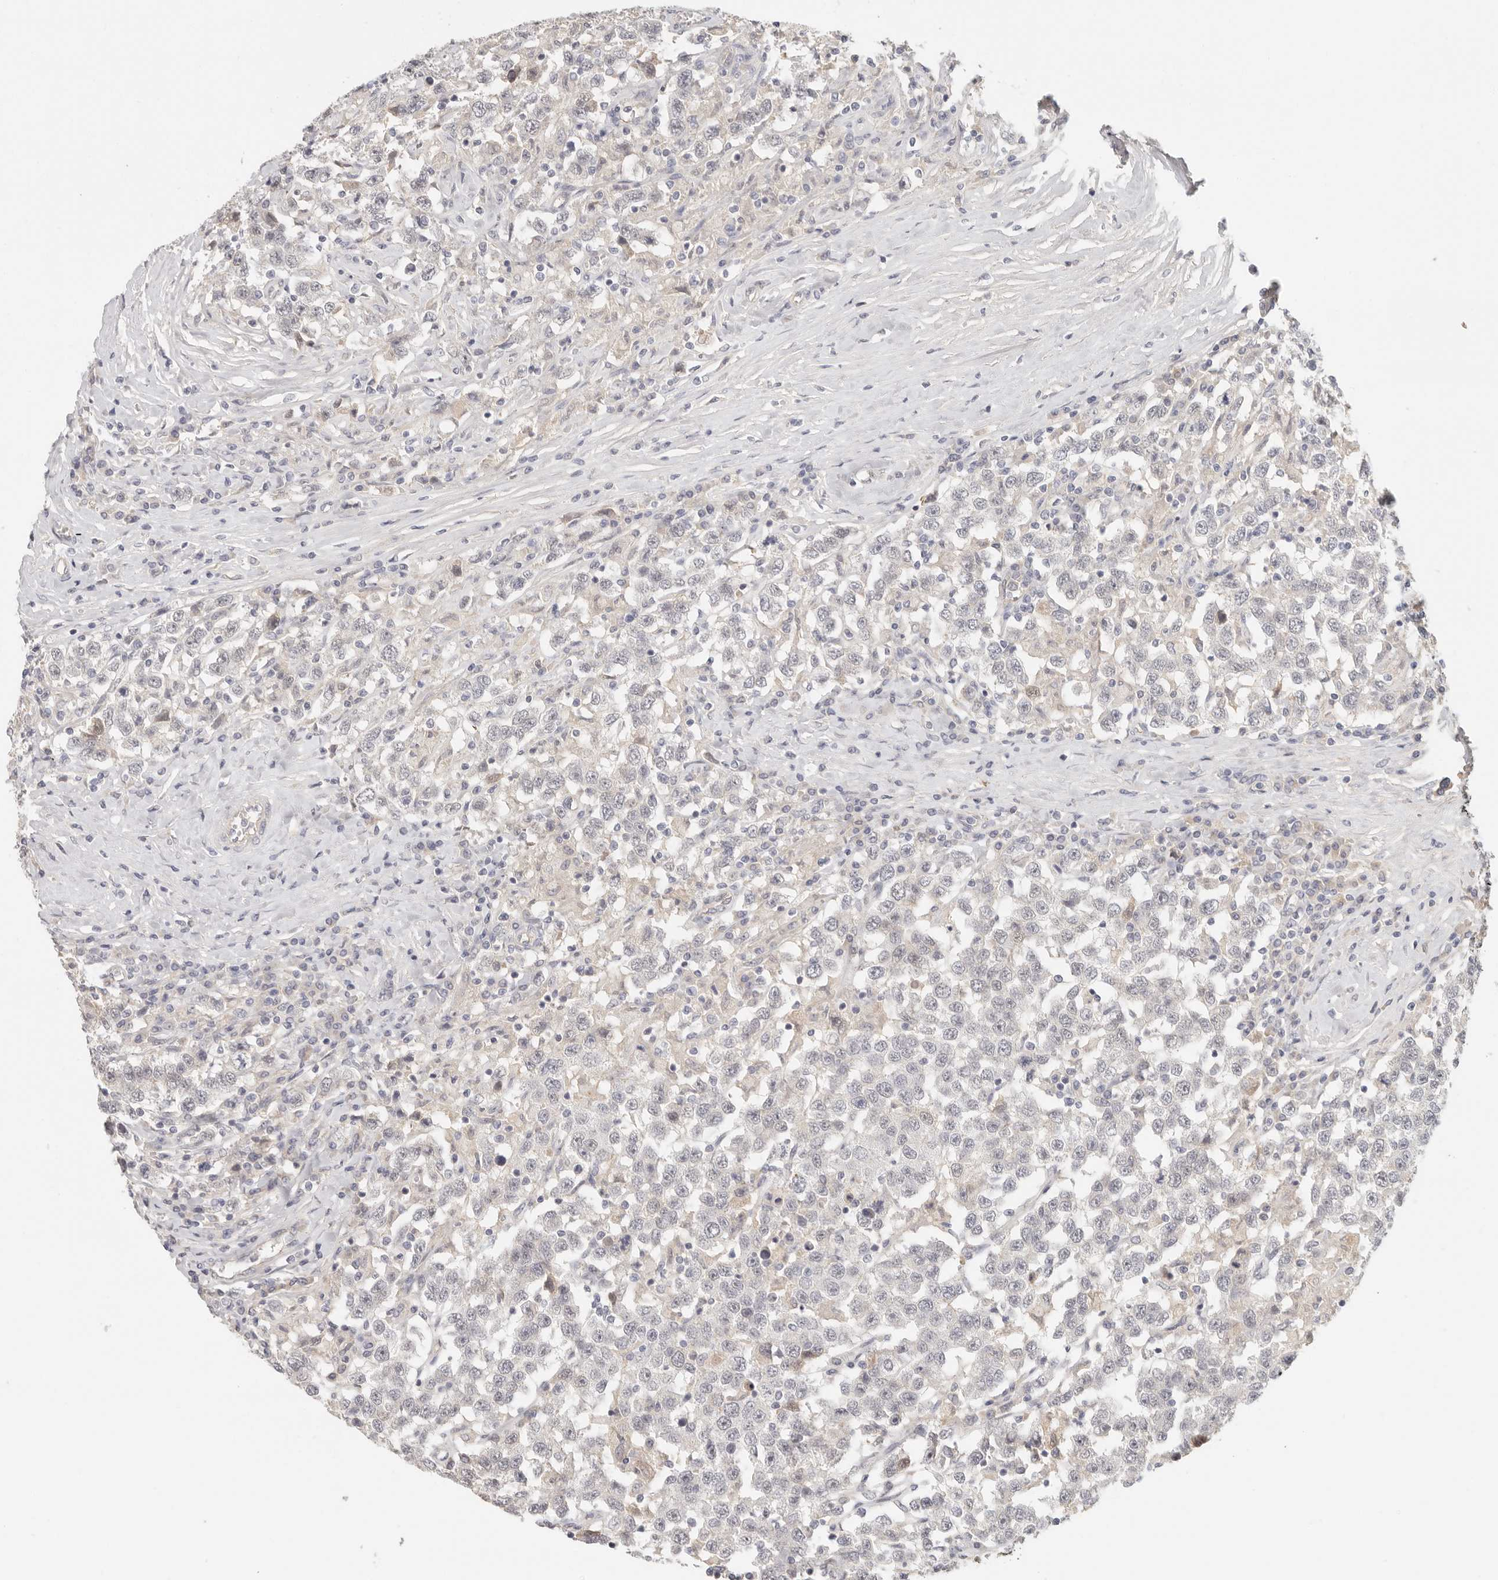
{"staining": {"intensity": "negative", "quantity": "none", "location": "none"}, "tissue": "testis cancer", "cell_type": "Tumor cells", "image_type": "cancer", "snomed": [{"axis": "morphology", "description": "Seminoma, NOS"}, {"axis": "topography", "description": "Testis"}], "caption": "A histopathology image of human testis cancer (seminoma) is negative for staining in tumor cells.", "gene": "ANXA9", "patient": {"sex": "male", "age": 41}}